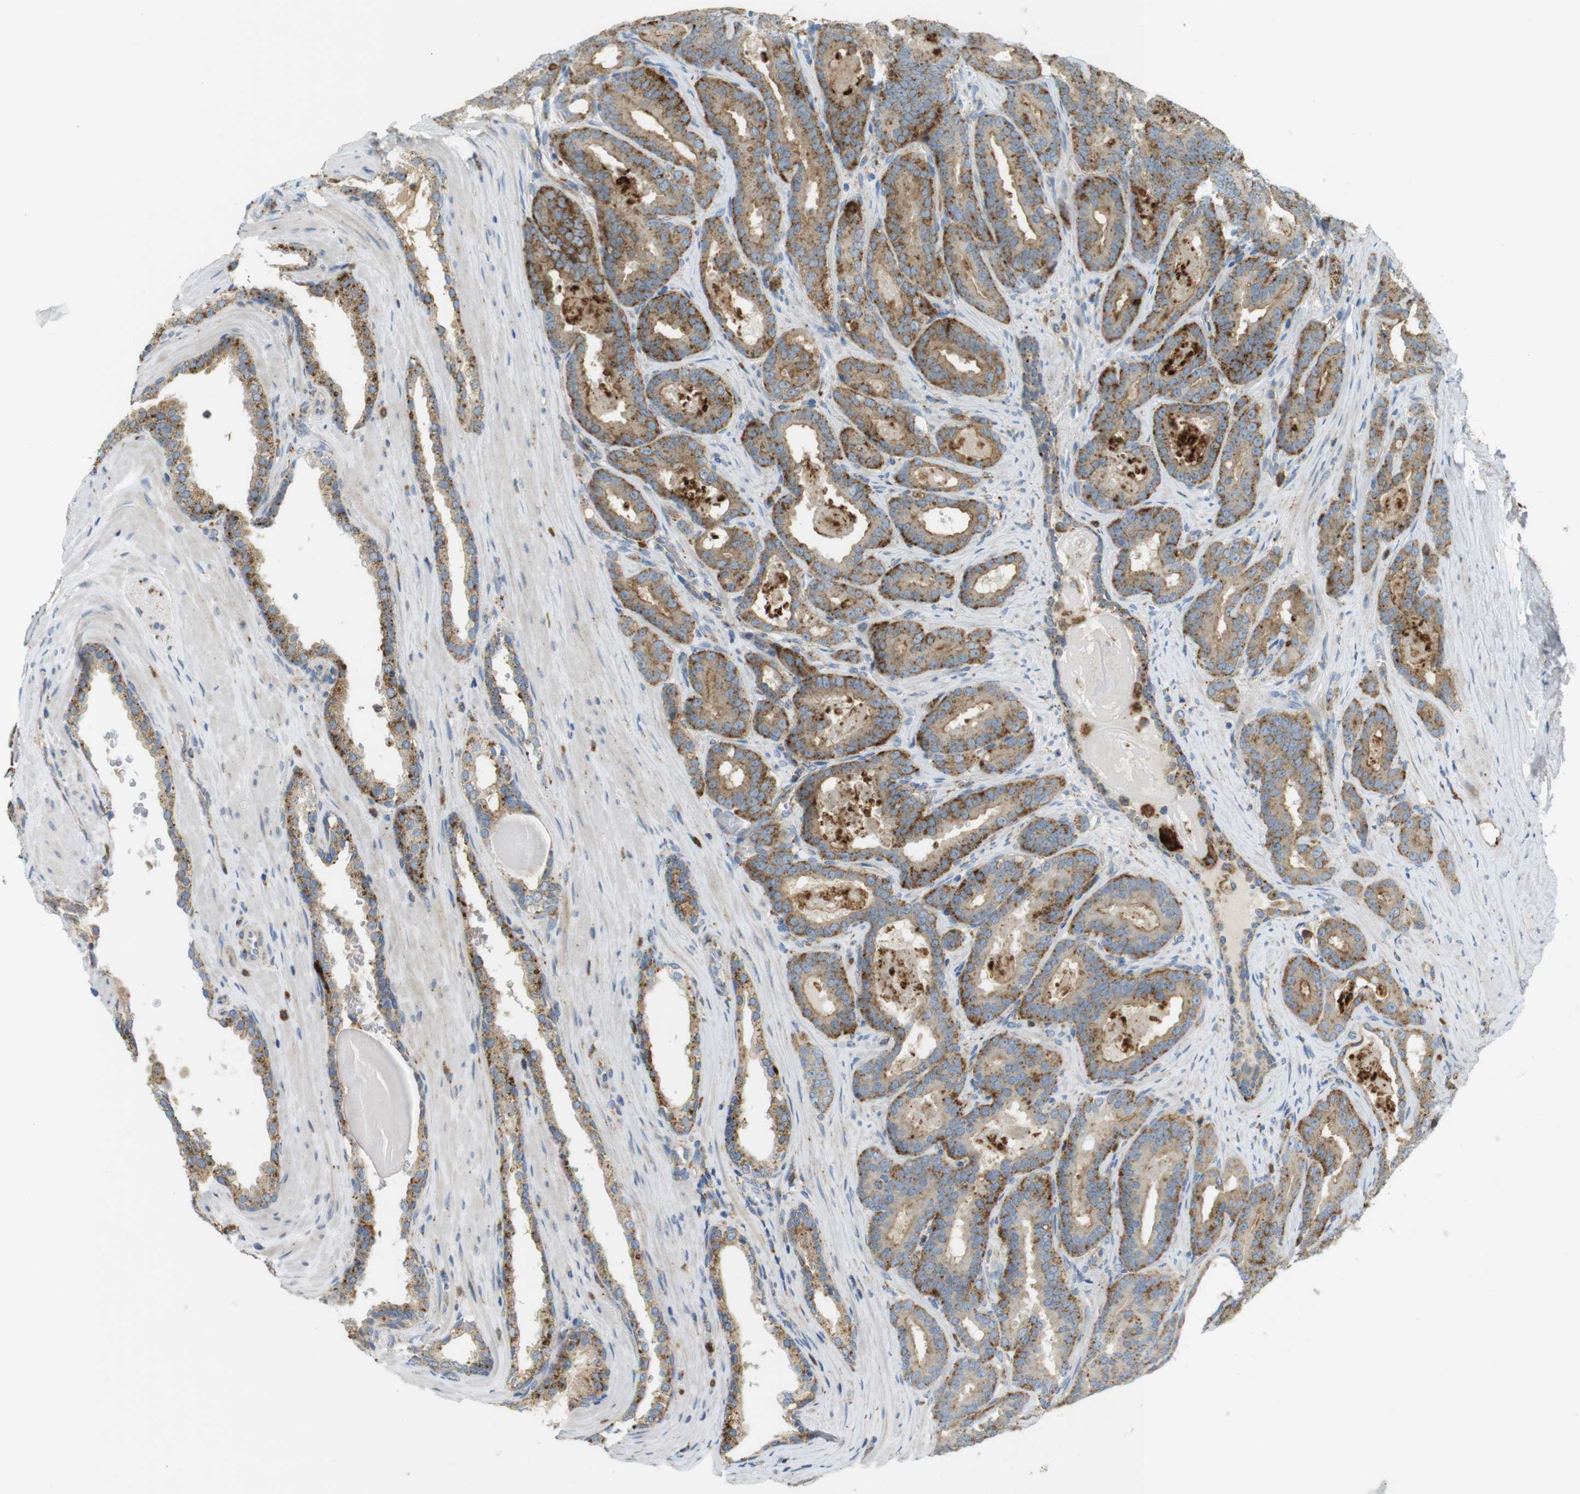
{"staining": {"intensity": "moderate", "quantity": ">75%", "location": "cytoplasmic/membranous"}, "tissue": "prostate cancer", "cell_type": "Tumor cells", "image_type": "cancer", "snomed": [{"axis": "morphology", "description": "Adenocarcinoma, High grade"}, {"axis": "topography", "description": "Prostate"}], "caption": "Immunohistochemical staining of human adenocarcinoma (high-grade) (prostate) shows medium levels of moderate cytoplasmic/membranous positivity in approximately >75% of tumor cells. The protein of interest is stained brown, and the nuclei are stained in blue (DAB IHC with brightfield microscopy, high magnification).", "gene": "LAMP1", "patient": {"sex": "male", "age": 60}}